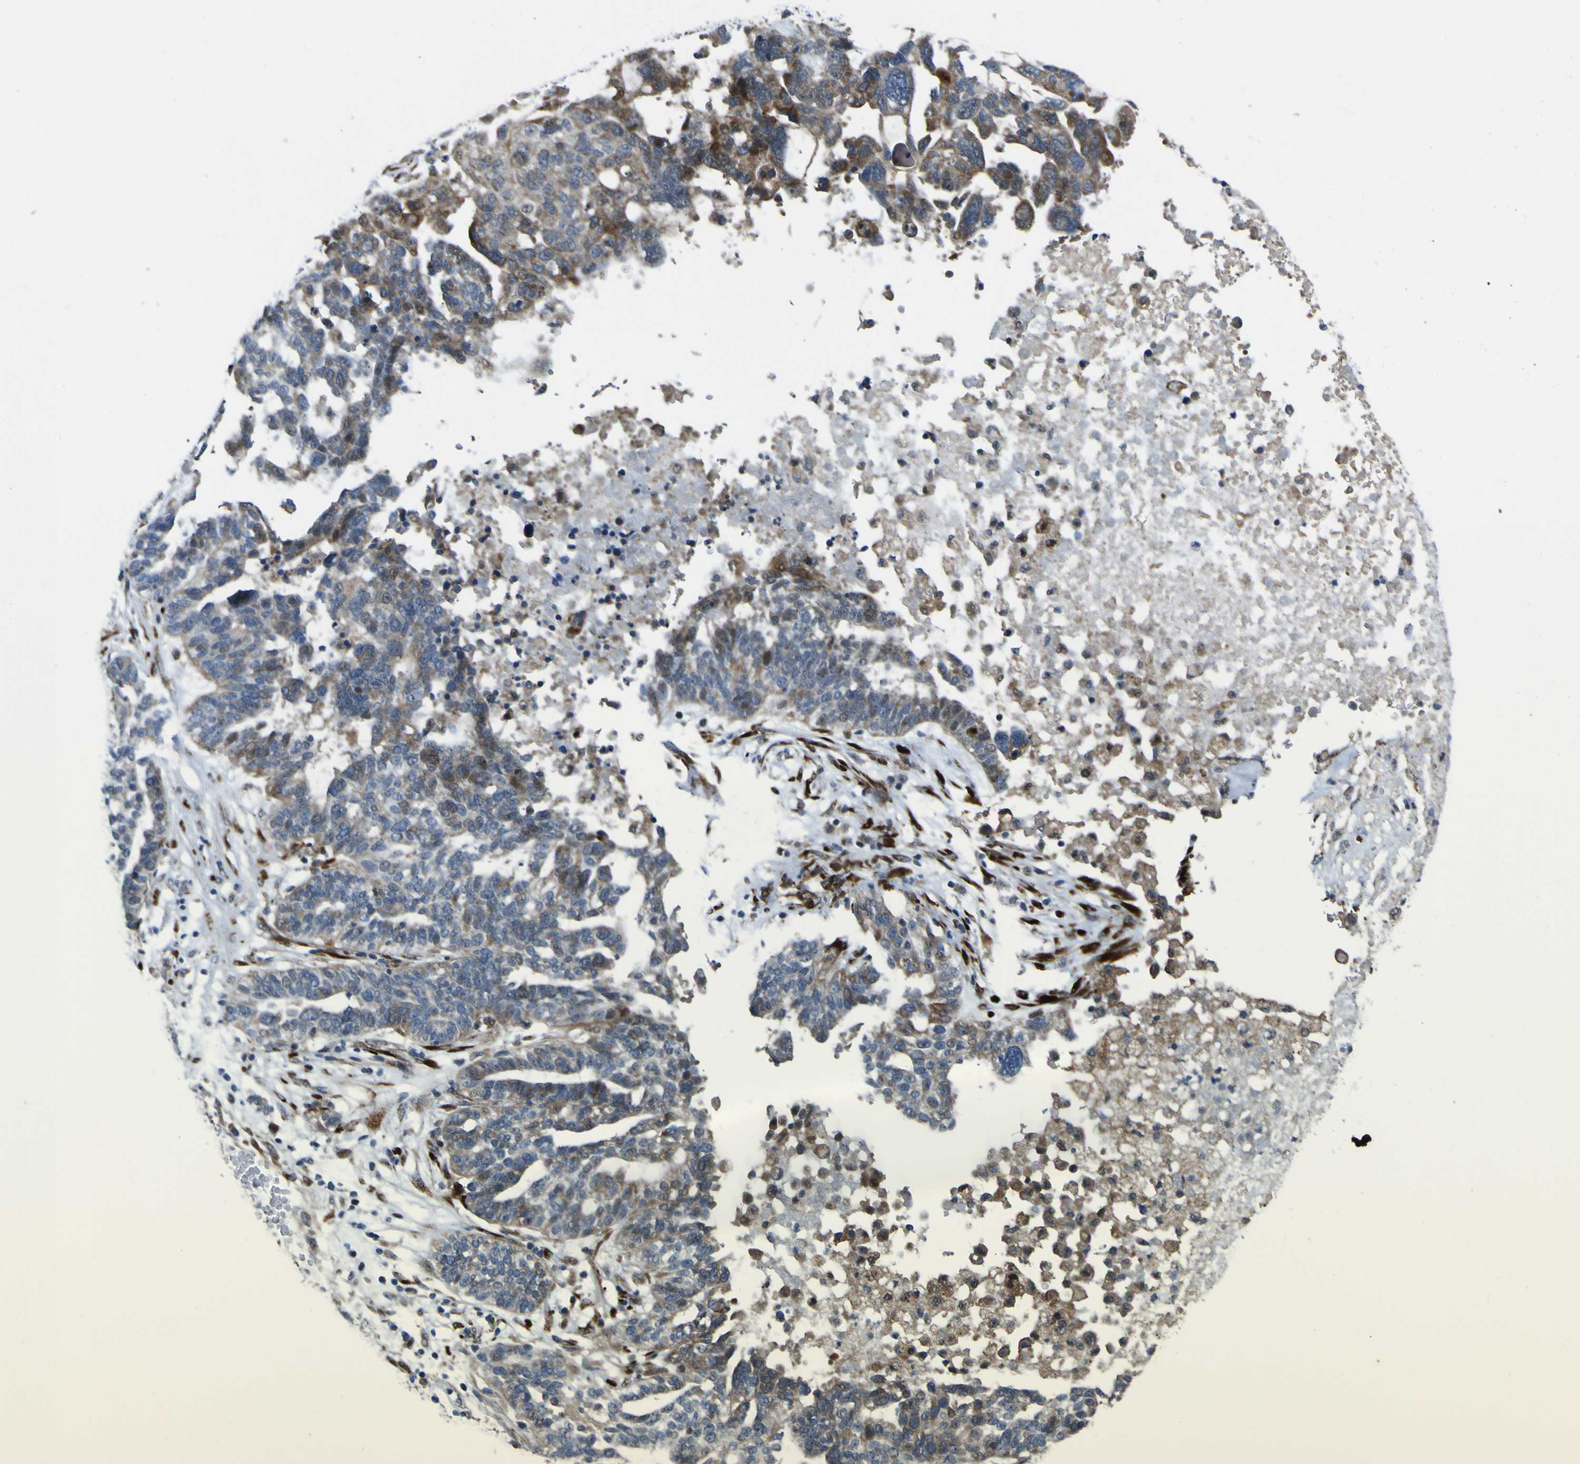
{"staining": {"intensity": "strong", "quantity": "<25%", "location": "cytoplasmic/membranous"}, "tissue": "ovarian cancer", "cell_type": "Tumor cells", "image_type": "cancer", "snomed": [{"axis": "morphology", "description": "Cystadenocarcinoma, serous, NOS"}, {"axis": "topography", "description": "Ovary"}], "caption": "Tumor cells demonstrate strong cytoplasmic/membranous staining in approximately <25% of cells in ovarian cancer (serous cystadenocarcinoma). (brown staining indicates protein expression, while blue staining denotes nuclei).", "gene": "LBHD1", "patient": {"sex": "female", "age": 59}}